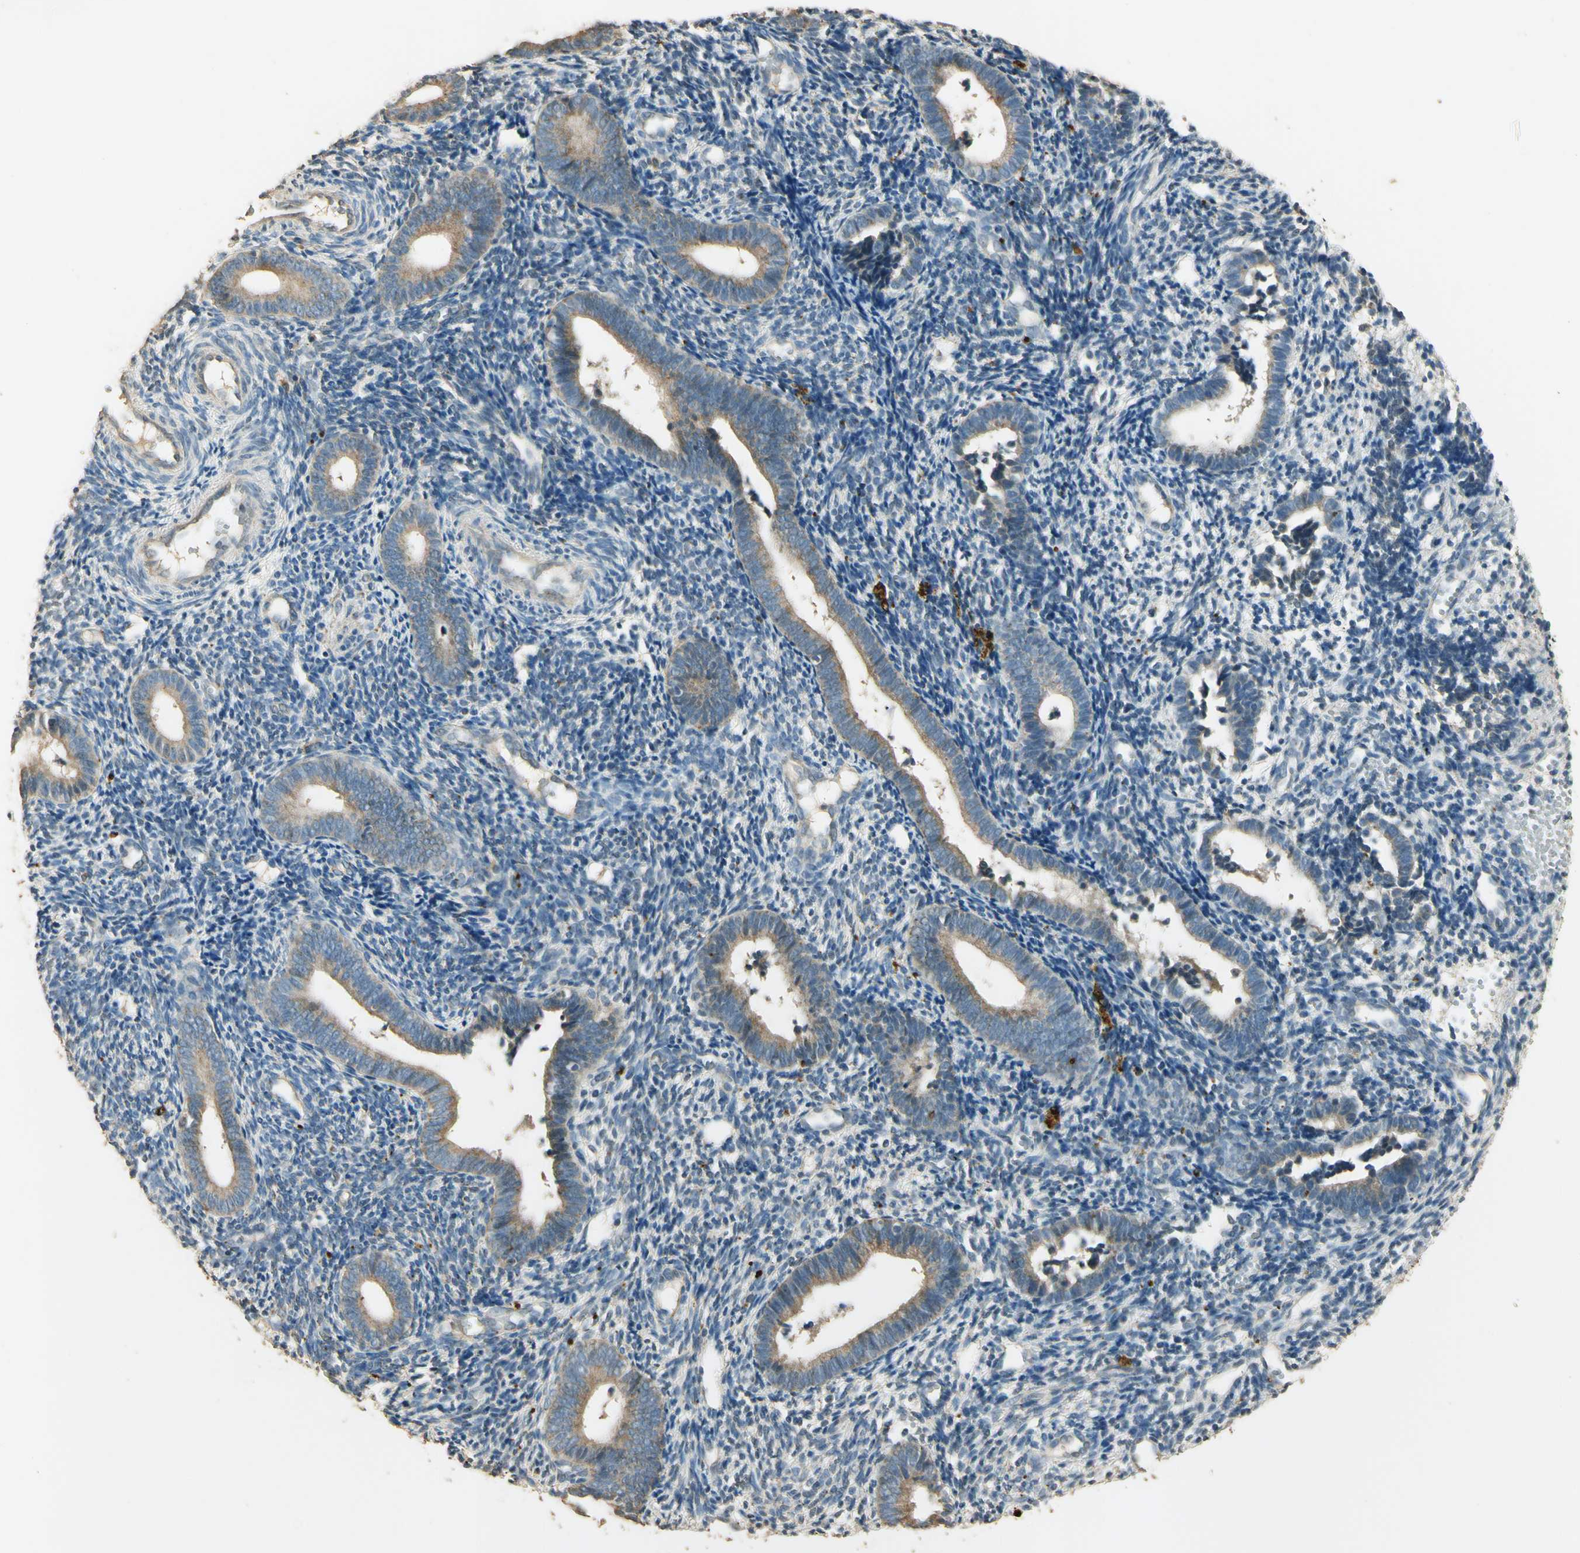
{"staining": {"intensity": "negative", "quantity": "none", "location": "none"}, "tissue": "endometrium", "cell_type": "Cells in endometrial stroma", "image_type": "normal", "snomed": [{"axis": "morphology", "description": "Normal tissue, NOS"}, {"axis": "topography", "description": "Uterus"}, {"axis": "topography", "description": "Endometrium"}], "caption": "High magnification brightfield microscopy of benign endometrium stained with DAB (brown) and counterstained with hematoxylin (blue): cells in endometrial stroma show no significant expression.", "gene": "ARHGEF17", "patient": {"sex": "female", "age": 33}}